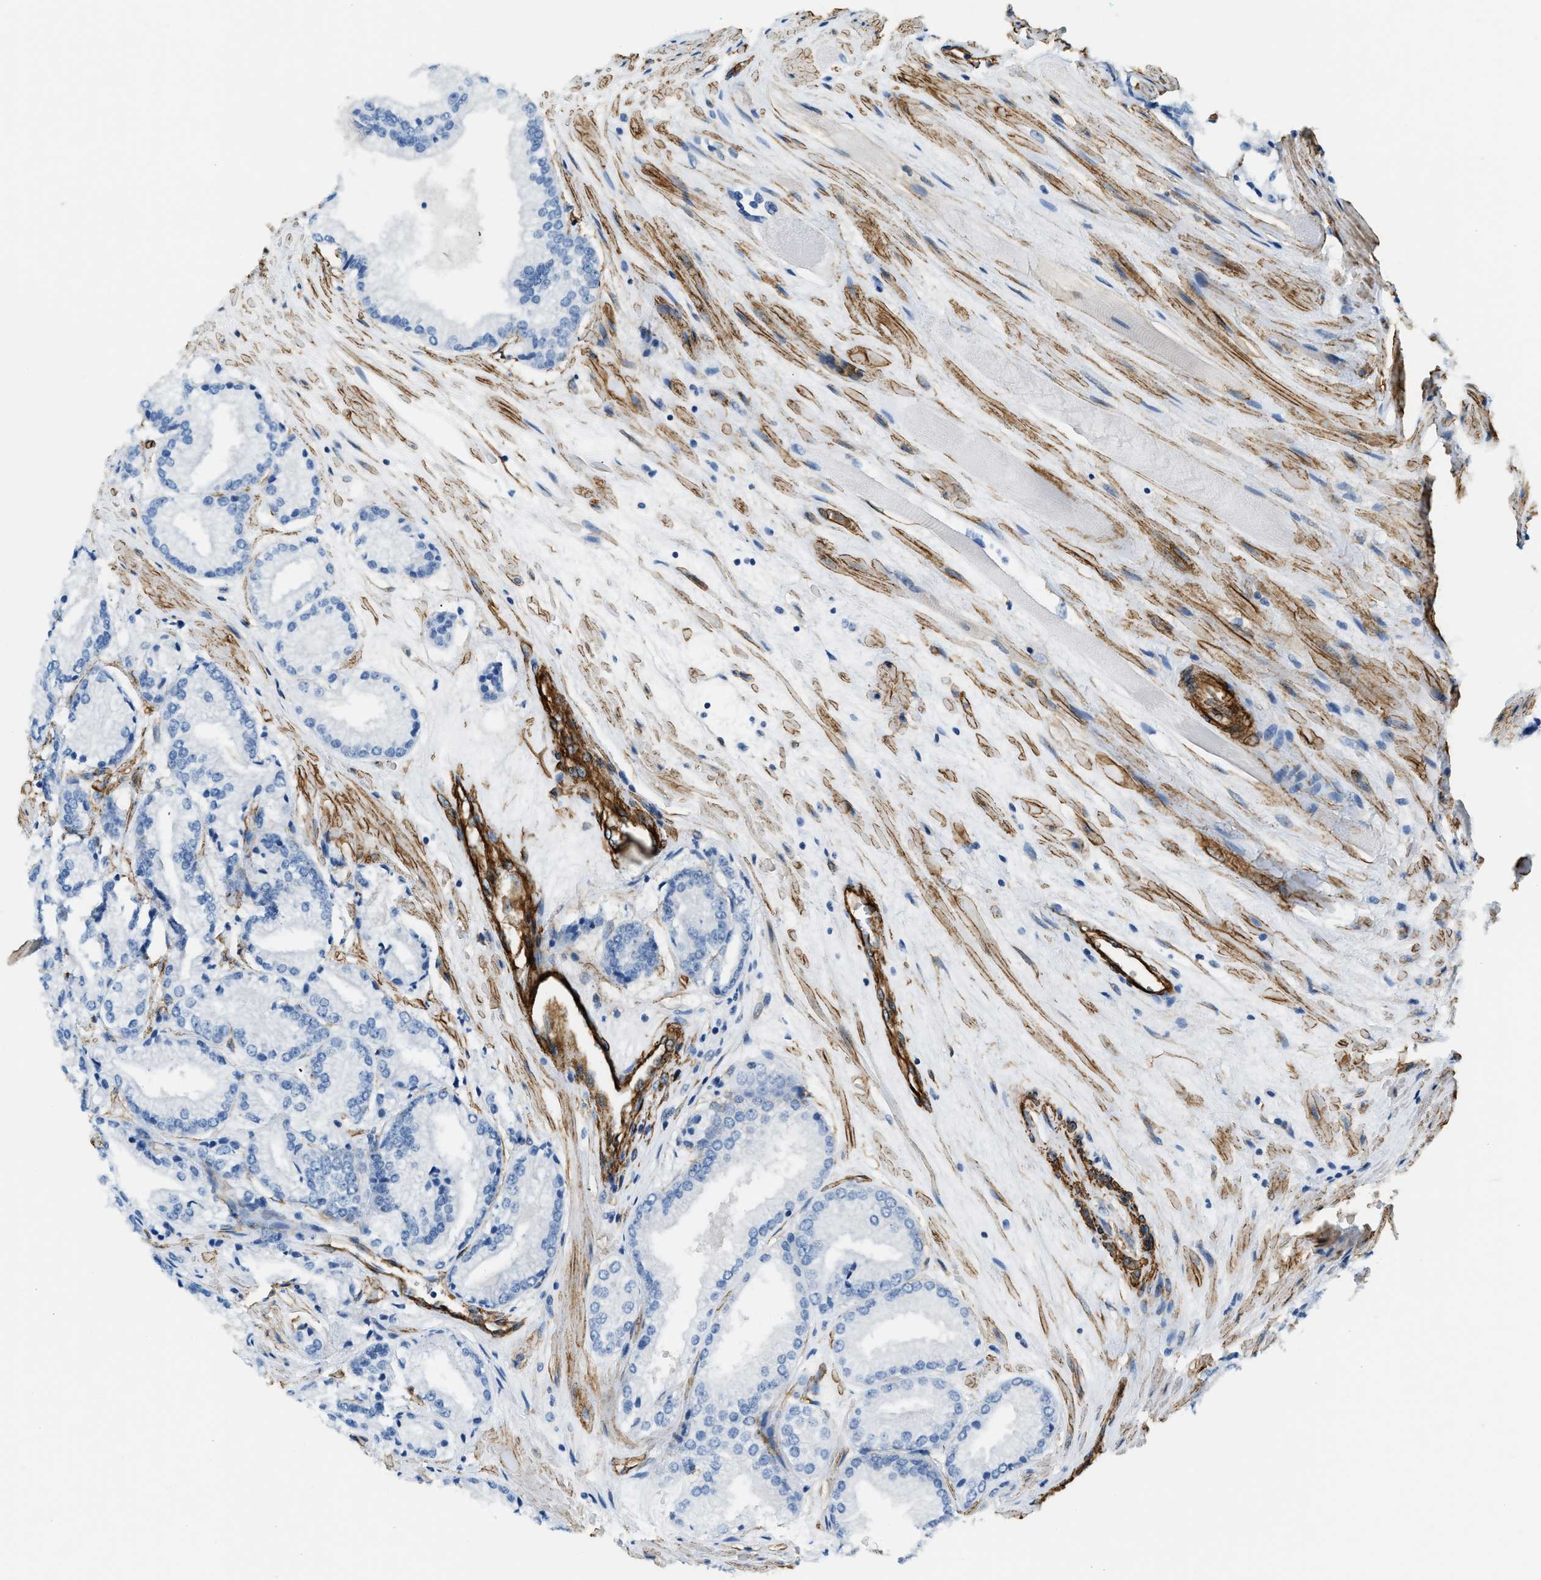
{"staining": {"intensity": "negative", "quantity": "none", "location": "none"}, "tissue": "prostate cancer", "cell_type": "Tumor cells", "image_type": "cancer", "snomed": [{"axis": "morphology", "description": "Adenocarcinoma, High grade"}, {"axis": "topography", "description": "Prostate"}], "caption": "Tumor cells are negative for protein expression in human prostate cancer (adenocarcinoma (high-grade)).", "gene": "TMEM43", "patient": {"sex": "male", "age": 59}}